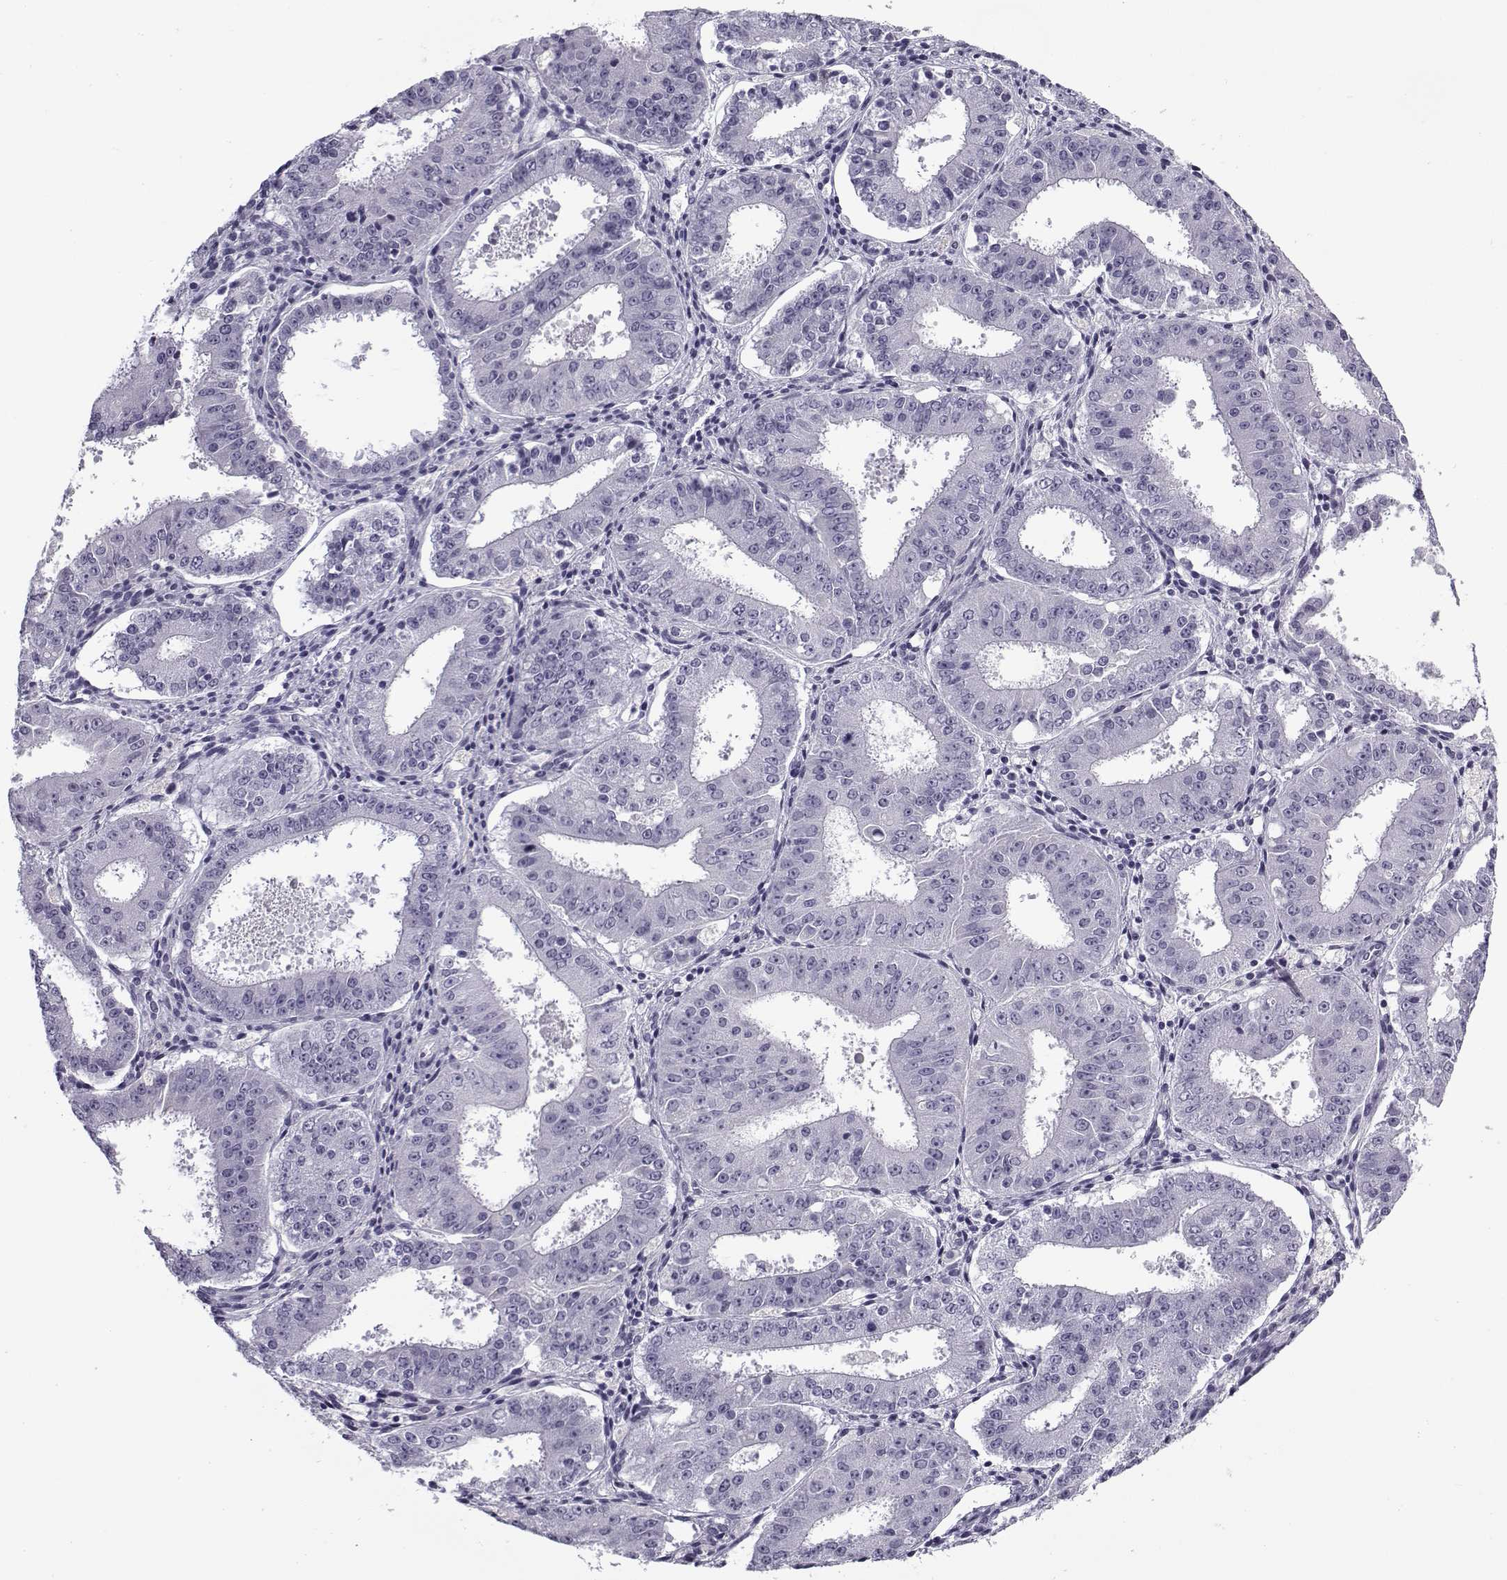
{"staining": {"intensity": "negative", "quantity": "none", "location": "none"}, "tissue": "ovarian cancer", "cell_type": "Tumor cells", "image_type": "cancer", "snomed": [{"axis": "morphology", "description": "Carcinoma, endometroid"}, {"axis": "topography", "description": "Ovary"}], "caption": "The histopathology image shows no significant expression in tumor cells of ovarian cancer (endometroid carcinoma). (Stains: DAB (3,3'-diaminobenzidine) IHC with hematoxylin counter stain, Microscopy: brightfield microscopy at high magnification).", "gene": "SNCA", "patient": {"sex": "female", "age": 42}}